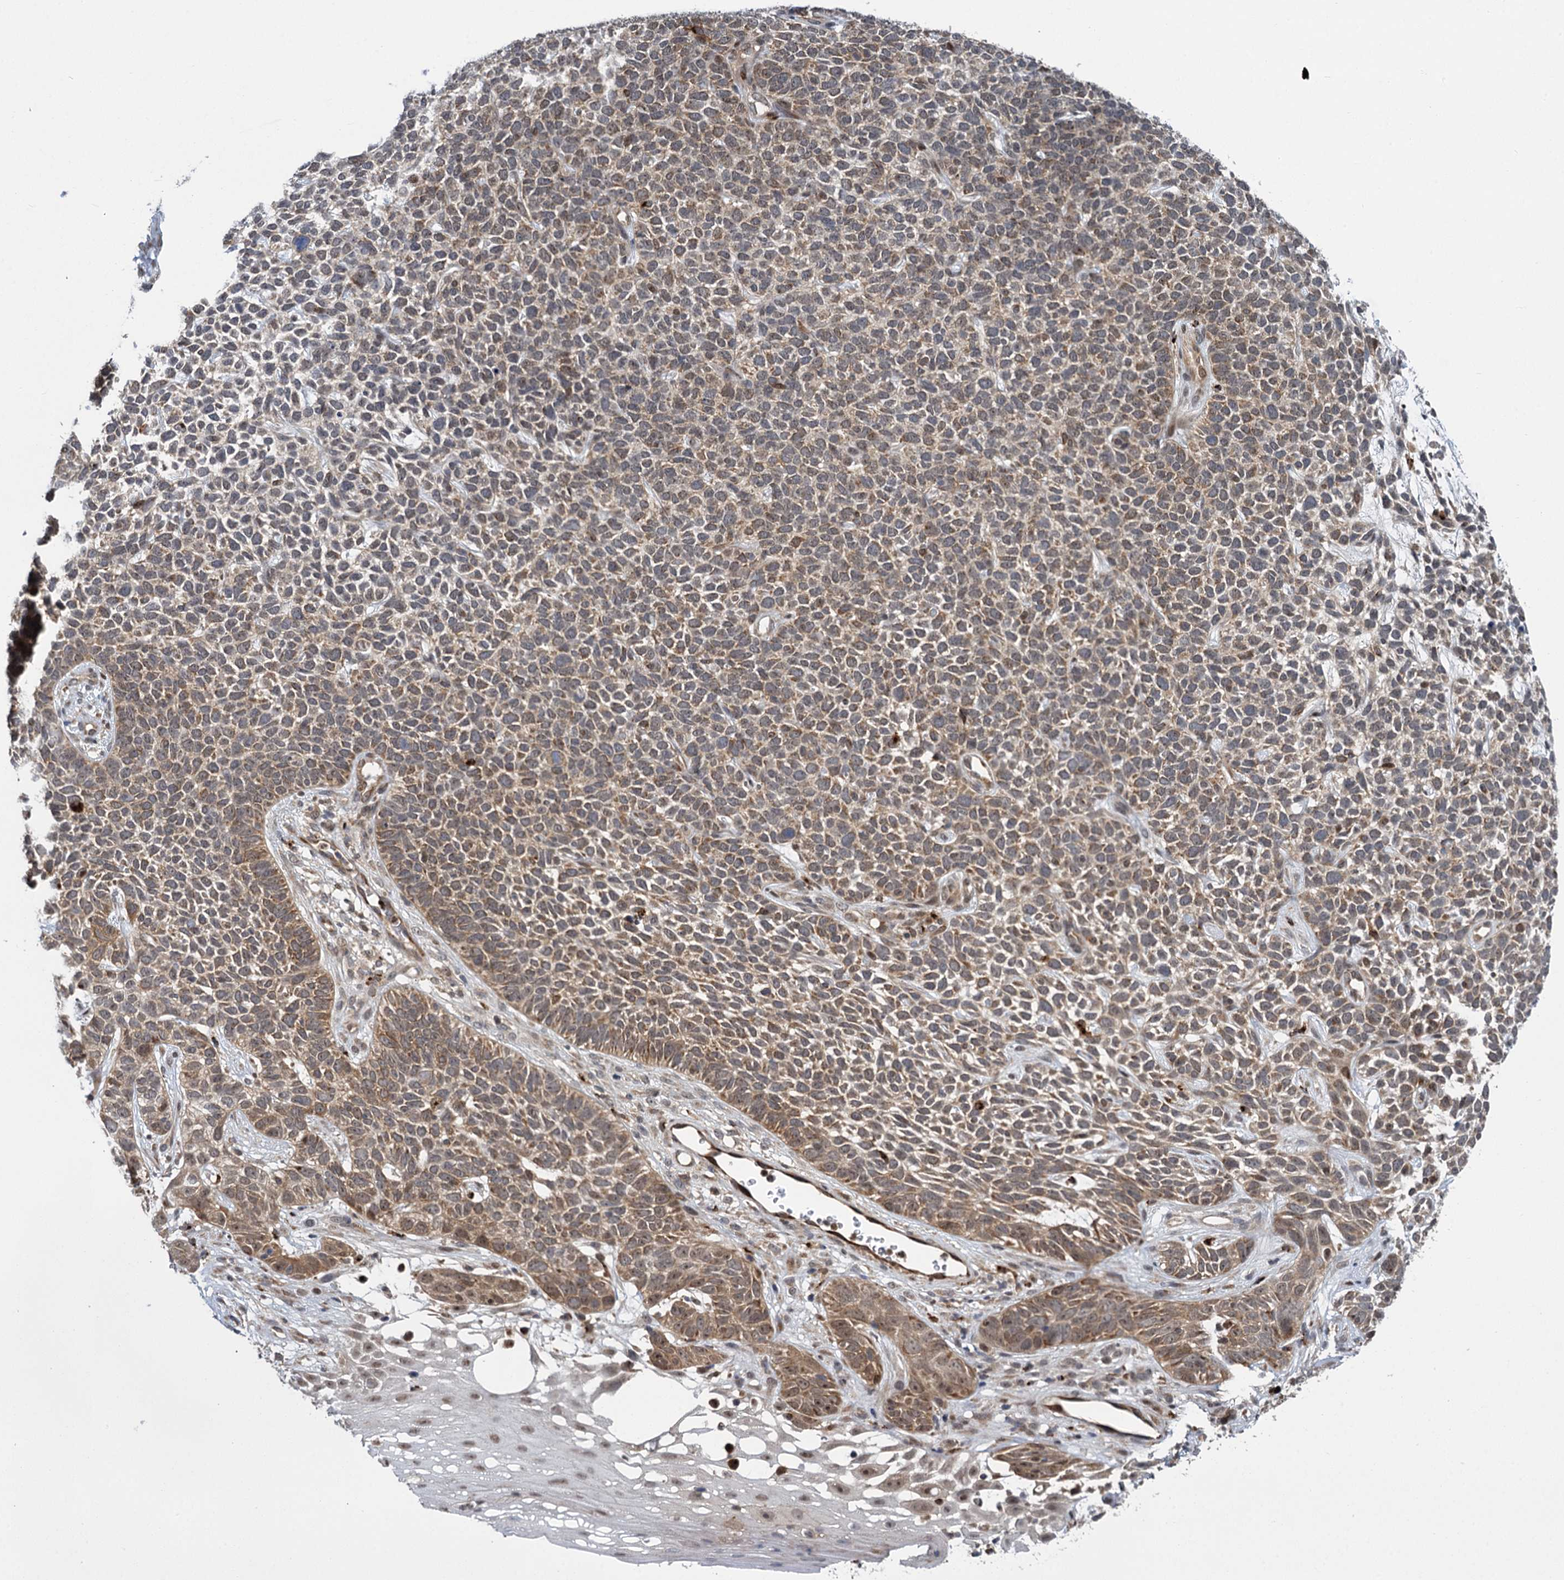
{"staining": {"intensity": "moderate", "quantity": "25%-75%", "location": "cytoplasmic/membranous"}, "tissue": "skin cancer", "cell_type": "Tumor cells", "image_type": "cancer", "snomed": [{"axis": "morphology", "description": "Basal cell carcinoma"}, {"axis": "topography", "description": "Skin"}], "caption": "Immunohistochemistry (IHC) staining of skin cancer, which shows medium levels of moderate cytoplasmic/membranous staining in about 25%-75% of tumor cells indicating moderate cytoplasmic/membranous protein staining. The staining was performed using DAB (brown) for protein detection and nuclei were counterstained in hematoxylin (blue).", "gene": "GAL3ST4", "patient": {"sex": "female", "age": 84}}